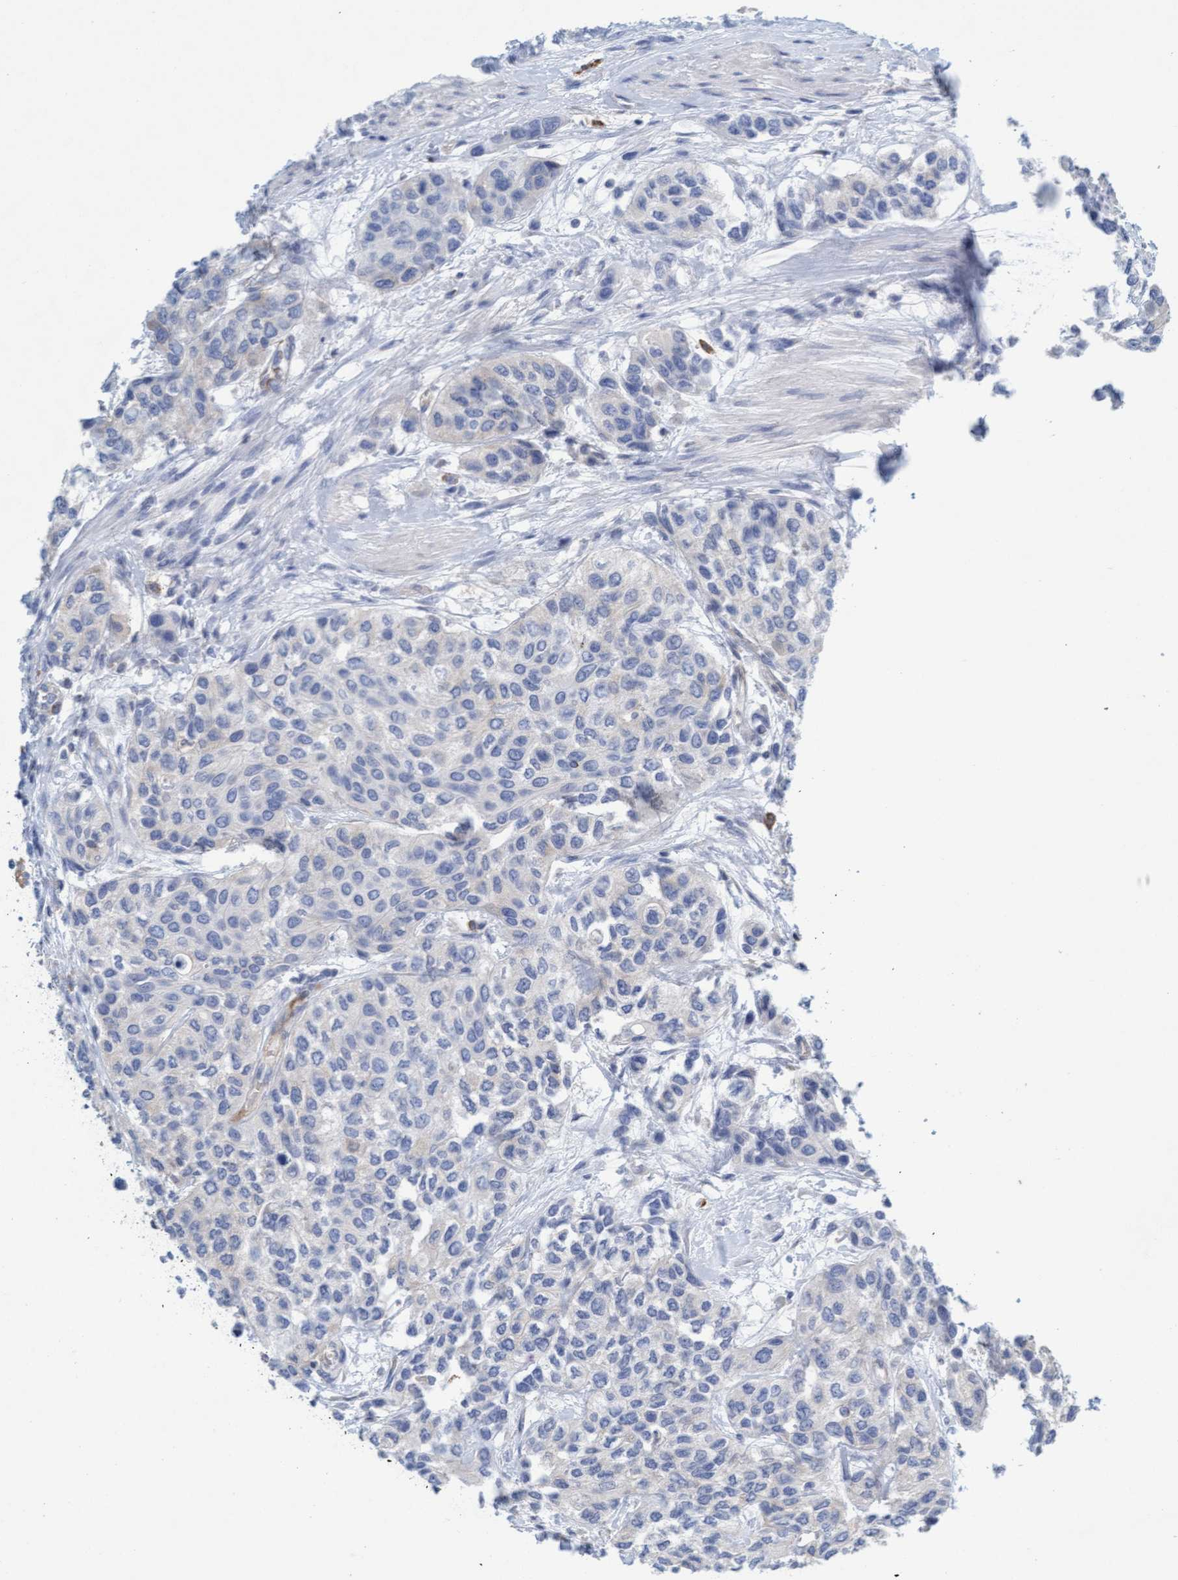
{"staining": {"intensity": "negative", "quantity": "none", "location": "none"}, "tissue": "urothelial cancer", "cell_type": "Tumor cells", "image_type": "cancer", "snomed": [{"axis": "morphology", "description": "Urothelial carcinoma, High grade"}, {"axis": "topography", "description": "Urinary bladder"}], "caption": "Urothelial cancer was stained to show a protein in brown. There is no significant positivity in tumor cells.", "gene": "SIGIRR", "patient": {"sex": "female", "age": 56}}